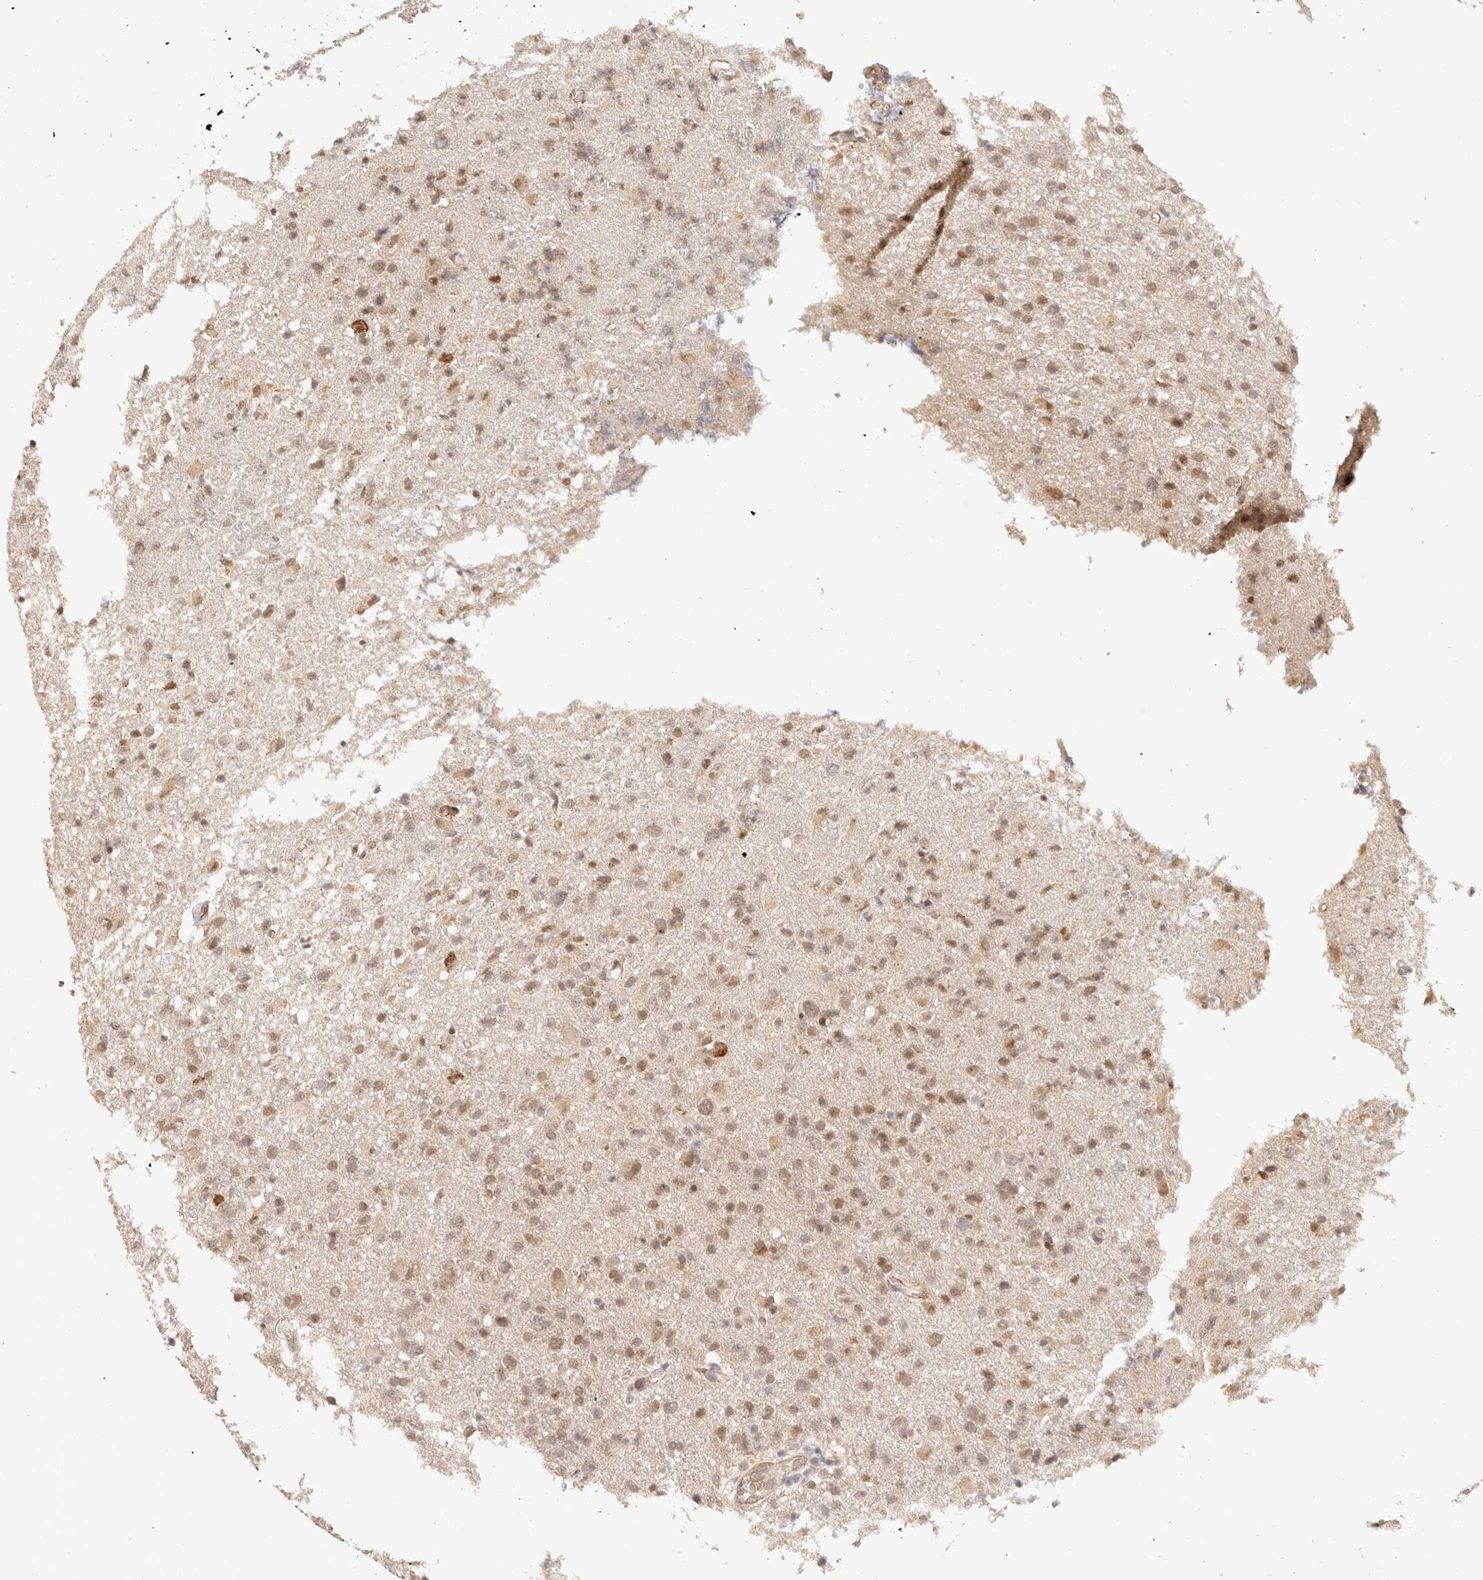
{"staining": {"intensity": "weak", "quantity": ">75%", "location": "nuclear"}, "tissue": "glioma", "cell_type": "Tumor cells", "image_type": "cancer", "snomed": [{"axis": "morphology", "description": "Glioma, malignant, High grade"}, {"axis": "topography", "description": "Brain"}], "caption": "Immunohistochemical staining of human malignant glioma (high-grade) displays low levels of weak nuclear protein staining in about >75% of tumor cells. (DAB IHC, brown staining for protein, blue staining for nuclei).", "gene": "BRPF3", "patient": {"sex": "female", "age": 57}}